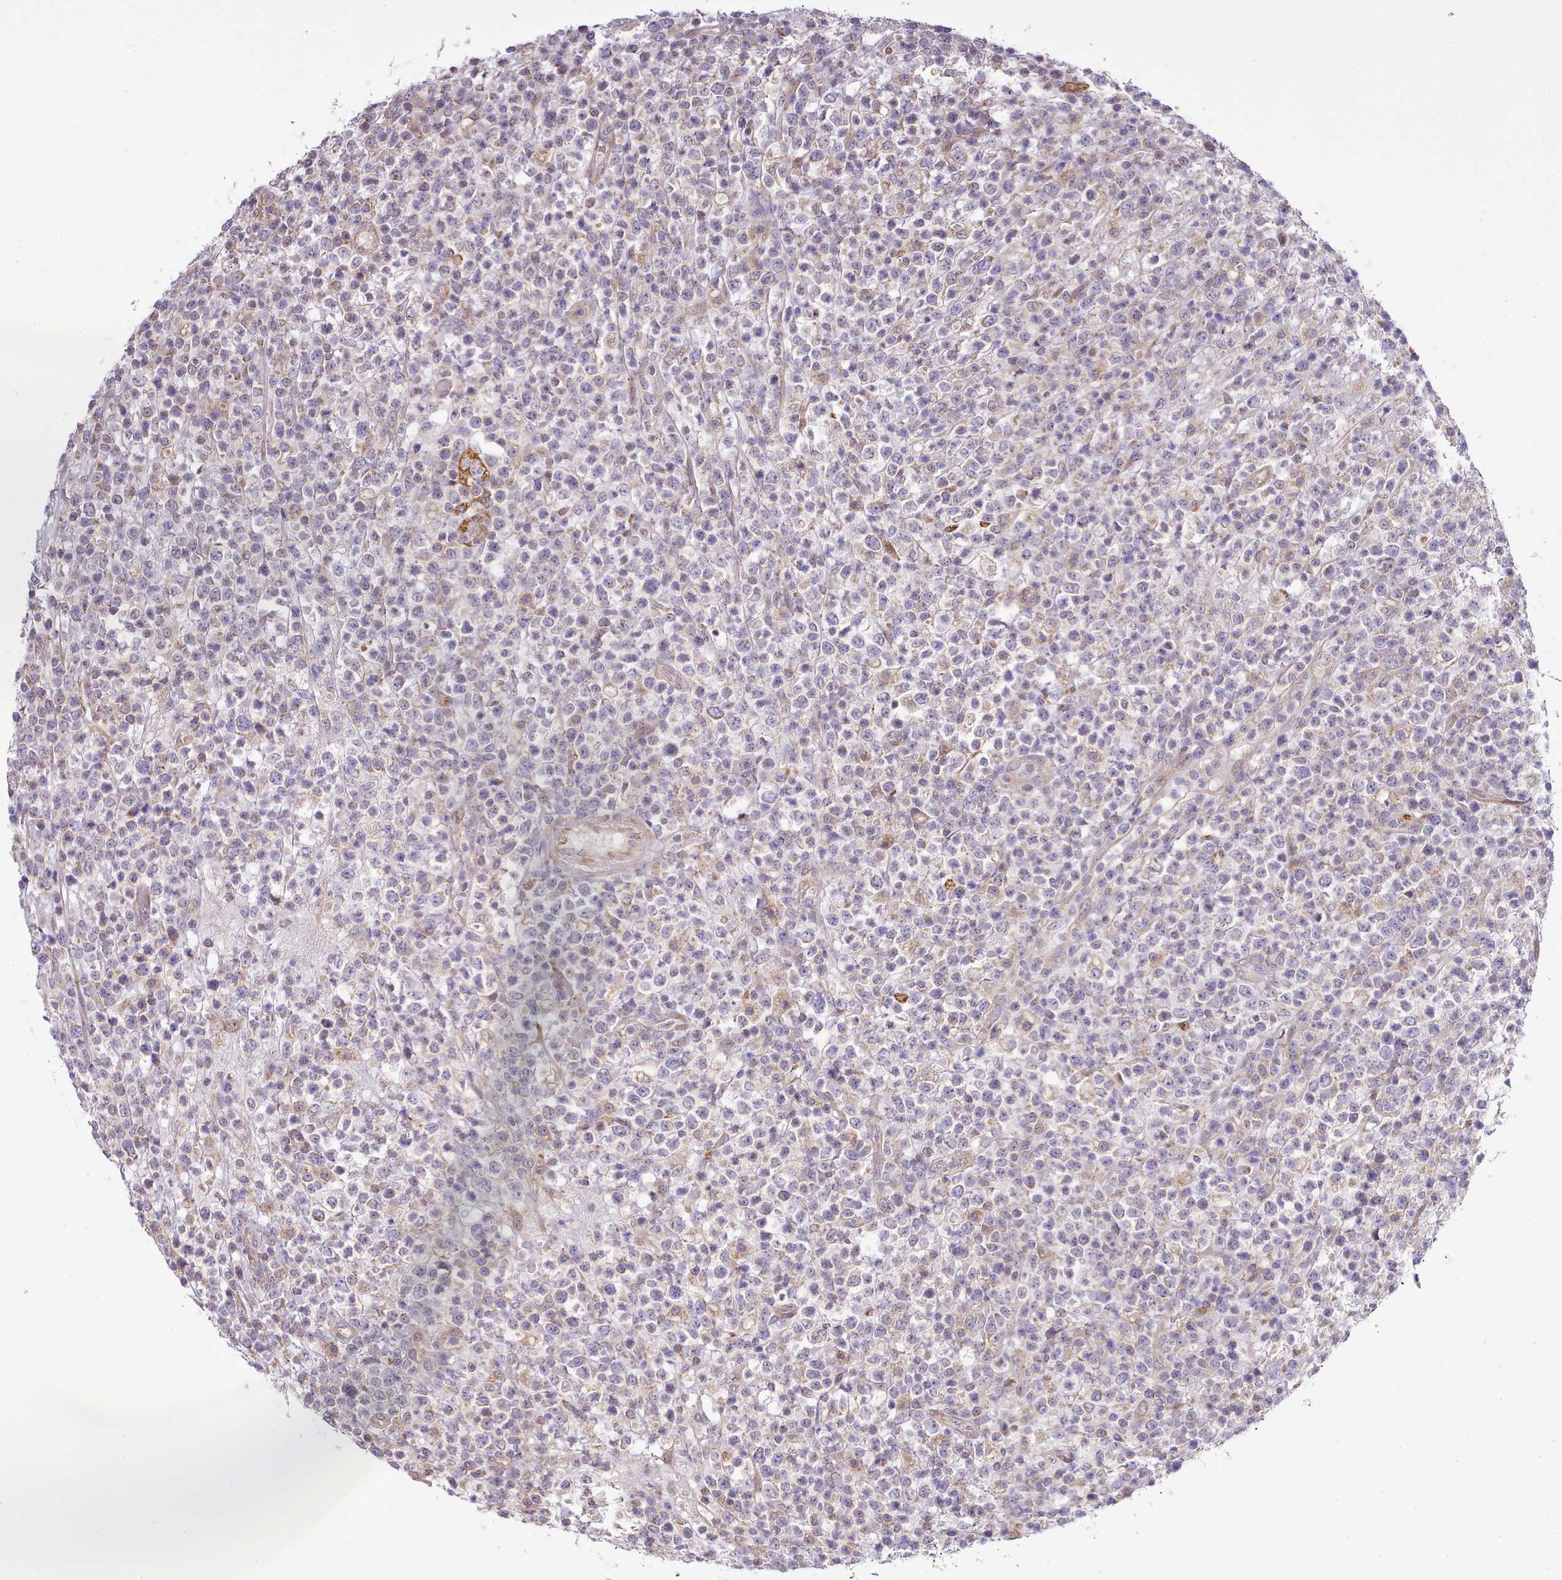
{"staining": {"intensity": "negative", "quantity": "none", "location": "none"}, "tissue": "lymphoma", "cell_type": "Tumor cells", "image_type": "cancer", "snomed": [{"axis": "morphology", "description": "Malignant lymphoma, non-Hodgkin's type, High grade"}, {"axis": "topography", "description": "Colon"}], "caption": "High power microscopy histopathology image of an immunohistochemistry image of malignant lymphoma, non-Hodgkin's type (high-grade), revealing no significant staining in tumor cells.", "gene": "ARL2BP", "patient": {"sex": "female", "age": 53}}